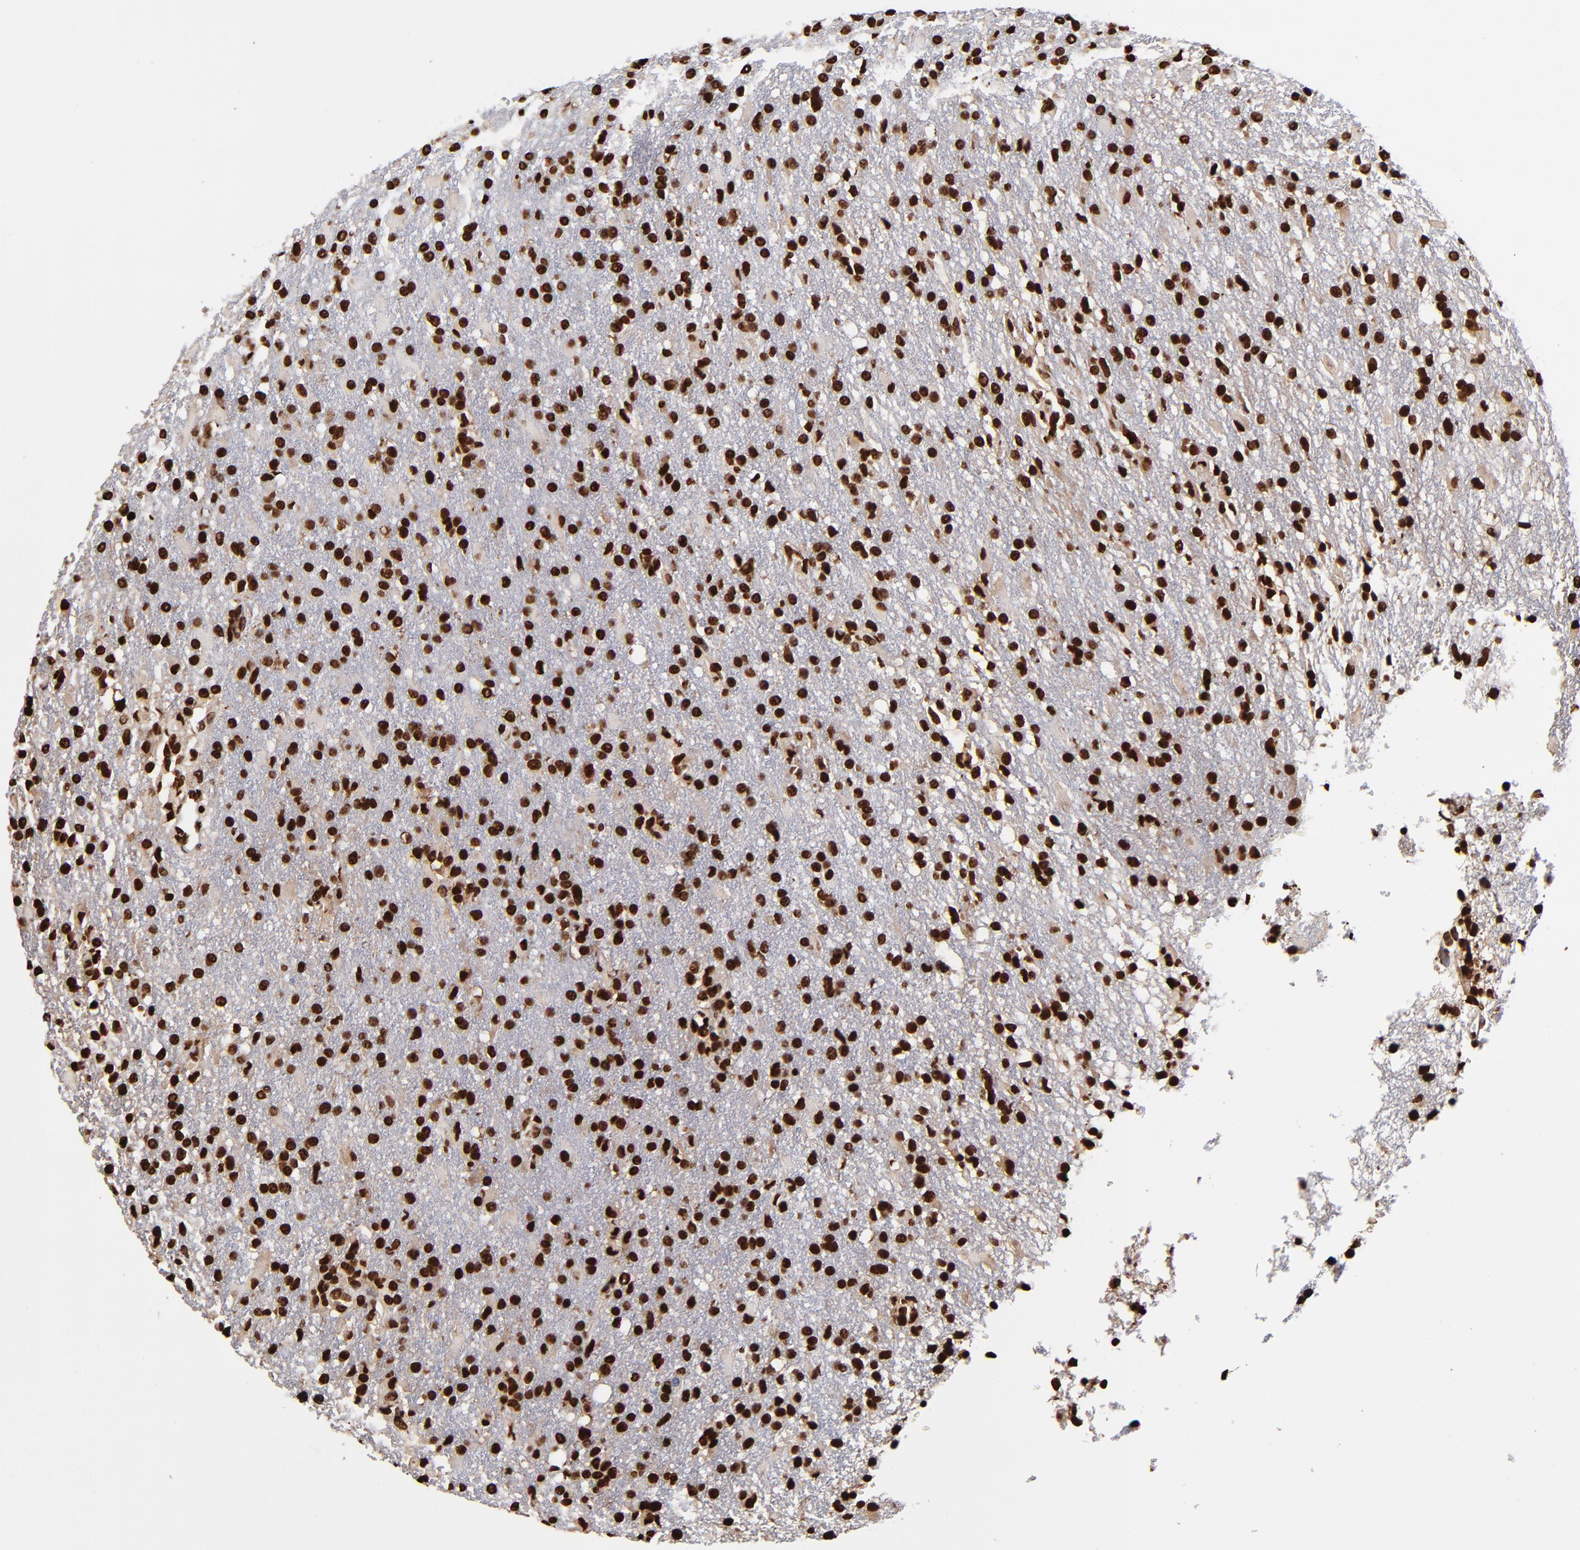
{"staining": {"intensity": "strong", "quantity": ">75%", "location": "nuclear"}, "tissue": "glioma", "cell_type": "Tumor cells", "image_type": "cancer", "snomed": [{"axis": "morphology", "description": "Glioma, malignant, High grade"}, {"axis": "topography", "description": "Brain"}], "caption": "Strong nuclear positivity for a protein is identified in approximately >75% of tumor cells of malignant glioma (high-grade) using immunohistochemistry (IHC).", "gene": "ZNF544", "patient": {"sex": "male", "age": 68}}